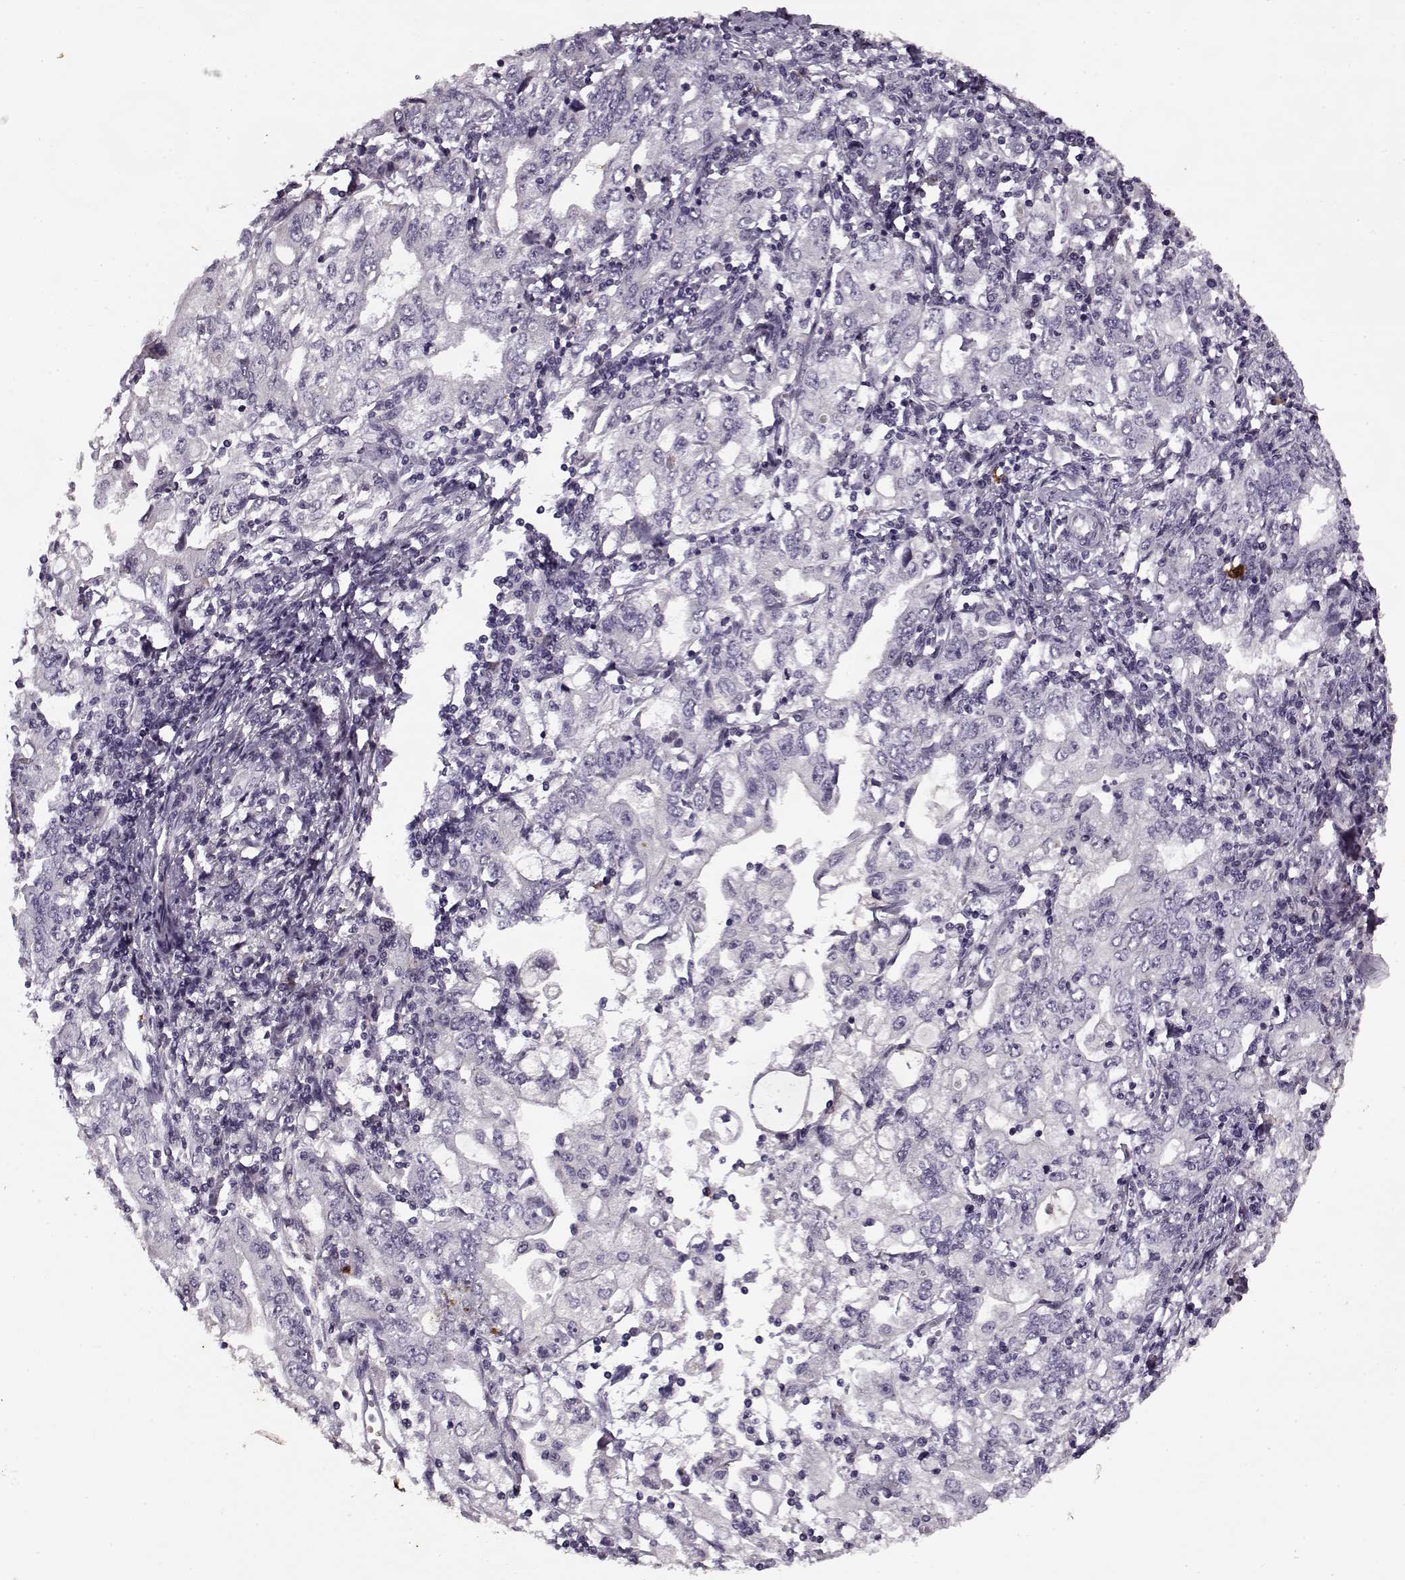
{"staining": {"intensity": "negative", "quantity": "none", "location": "none"}, "tissue": "stomach cancer", "cell_type": "Tumor cells", "image_type": "cancer", "snomed": [{"axis": "morphology", "description": "Adenocarcinoma, NOS"}, {"axis": "topography", "description": "Stomach, lower"}], "caption": "DAB immunohistochemical staining of stomach cancer displays no significant positivity in tumor cells.", "gene": "KRT9", "patient": {"sex": "female", "age": 72}}